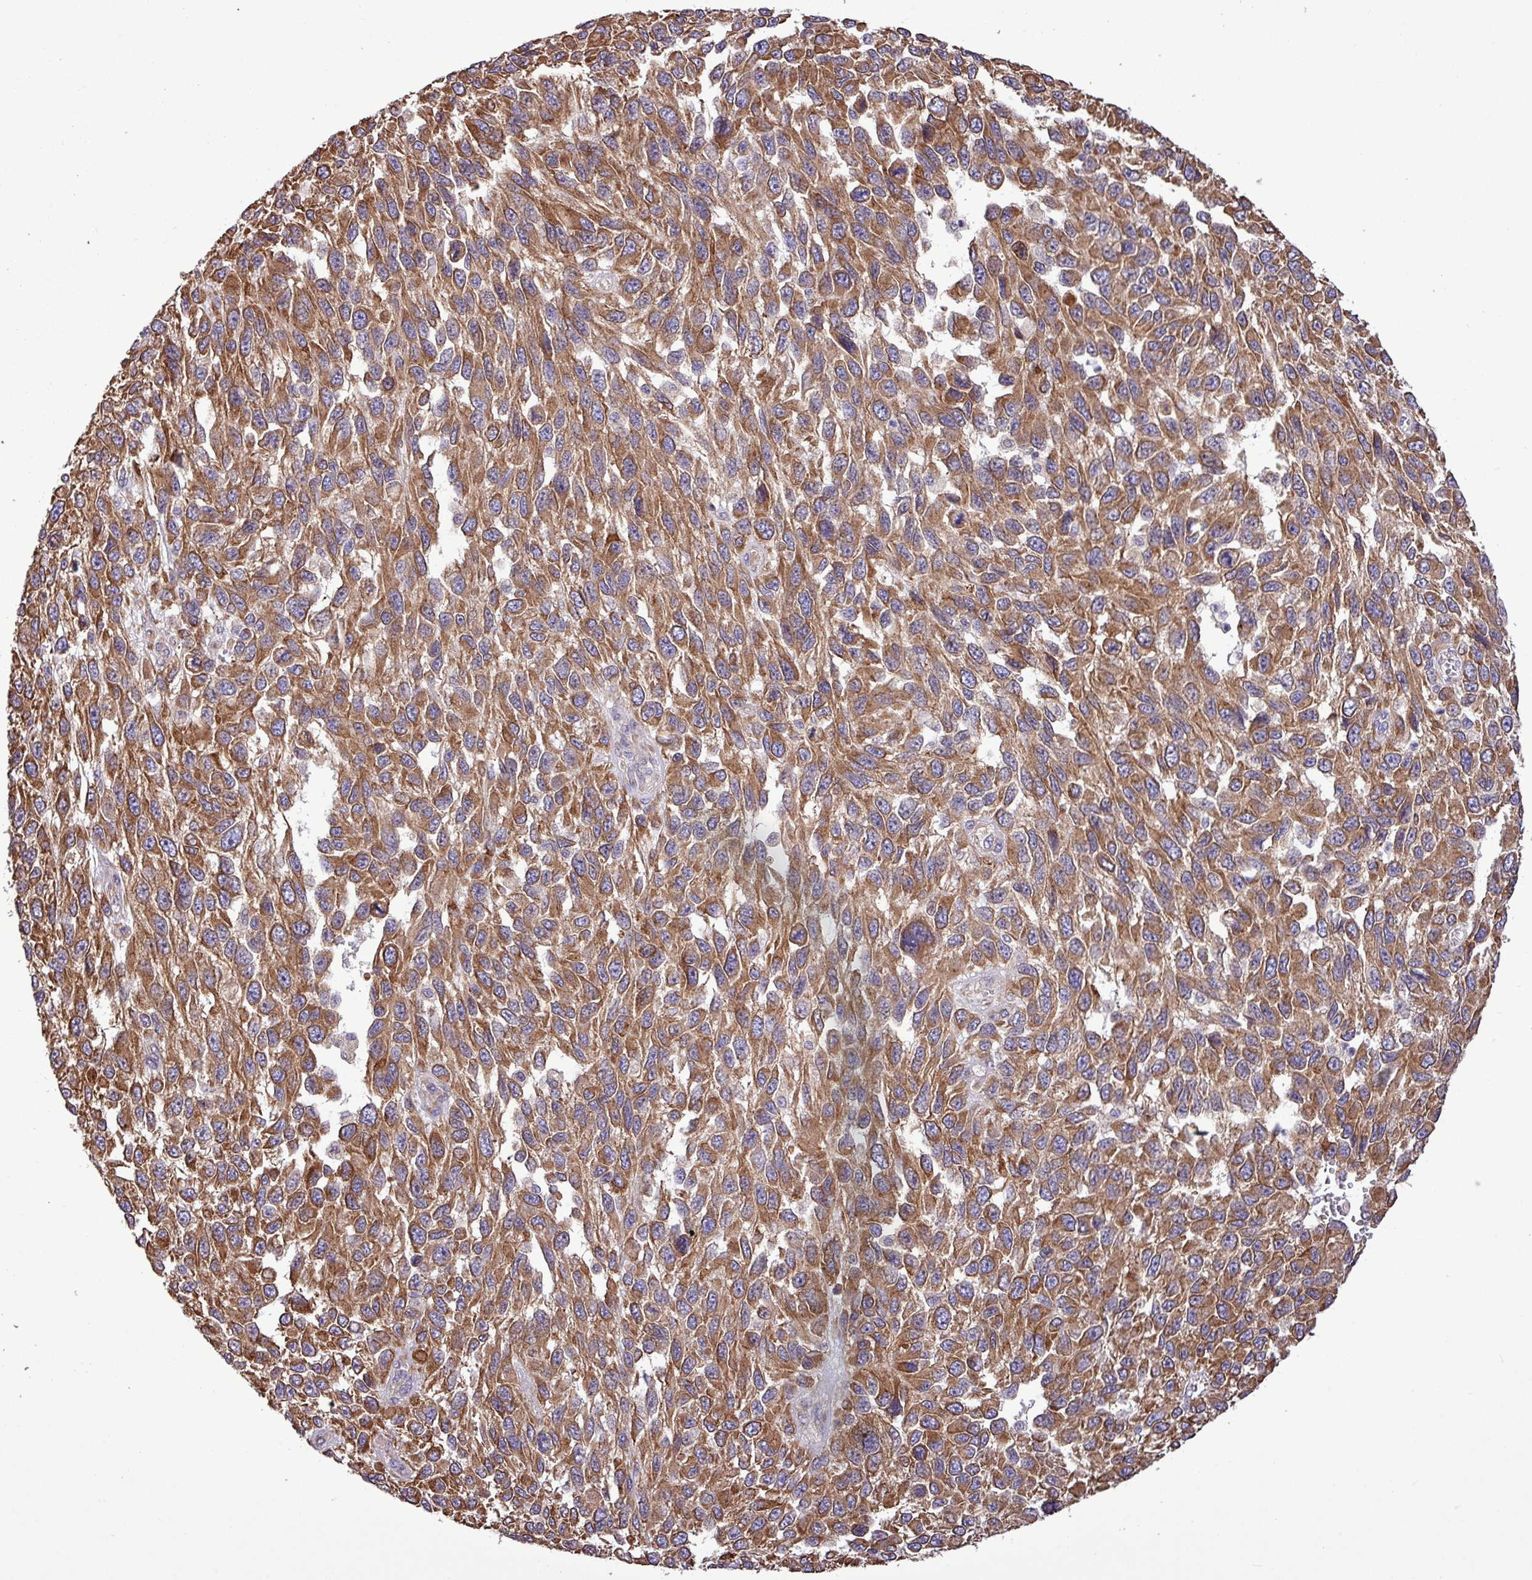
{"staining": {"intensity": "moderate", "quantity": ">75%", "location": "cytoplasmic/membranous"}, "tissue": "melanoma", "cell_type": "Tumor cells", "image_type": "cancer", "snomed": [{"axis": "morphology", "description": "Malignant melanoma, NOS"}, {"axis": "topography", "description": "Skin"}], "caption": "A brown stain highlights moderate cytoplasmic/membranous expression of a protein in human melanoma tumor cells.", "gene": "MEGF6", "patient": {"sex": "female", "age": 96}}